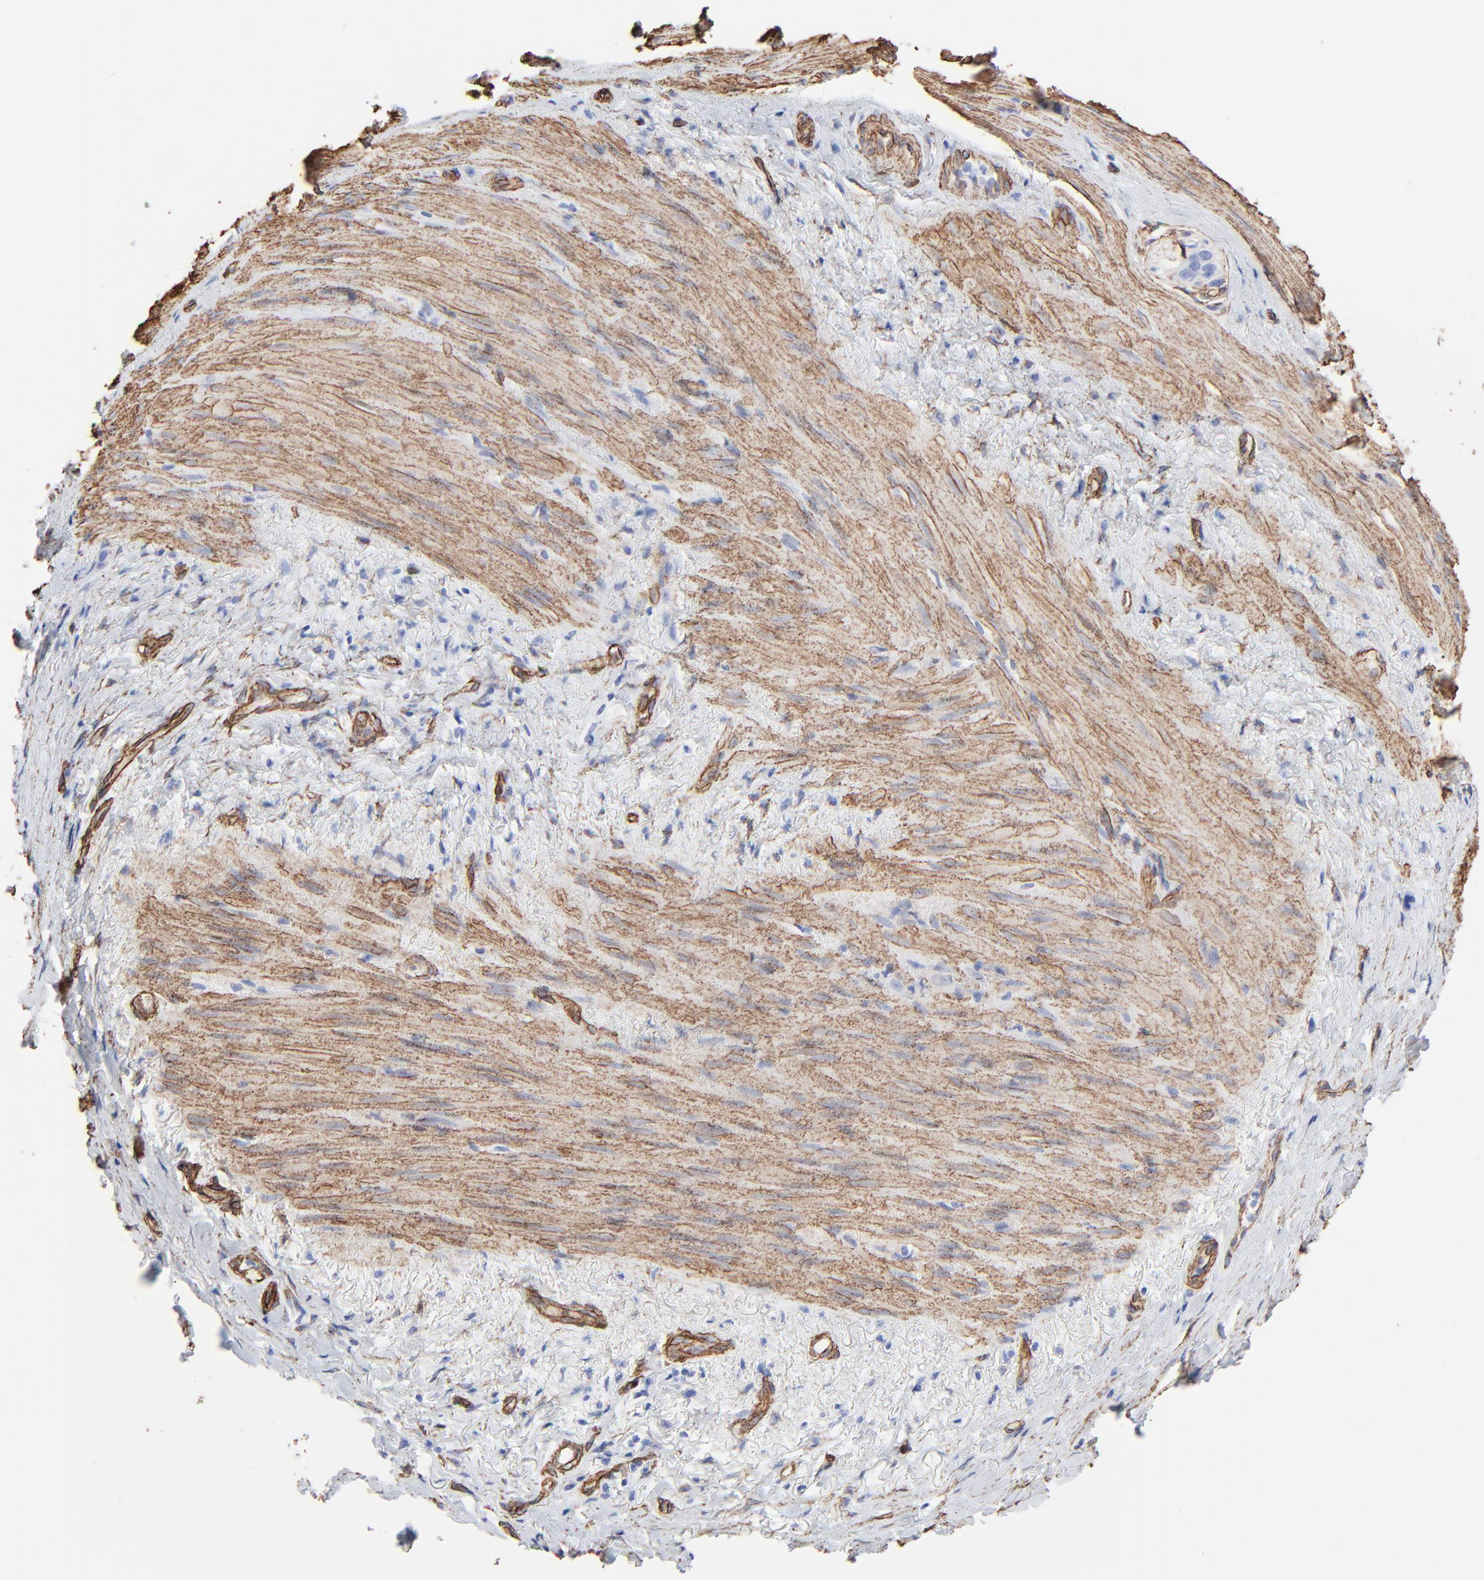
{"staining": {"intensity": "negative", "quantity": "none", "location": "none"}, "tissue": "stomach cancer", "cell_type": "Tumor cells", "image_type": "cancer", "snomed": [{"axis": "morphology", "description": "Normal tissue, NOS"}, {"axis": "morphology", "description": "Adenocarcinoma, NOS"}, {"axis": "morphology", "description": "Adenocarcinoma, High grade"}, {"axis": "topography", "description": "Stomach, upper"}, {"axis": "topography", "description": "Stomach"}], "caption": "Tumor cells are negative for brown protein staining in stomach cancer.", "gene": "CAV1", "patient": {"sex": "female", "age": 65}}